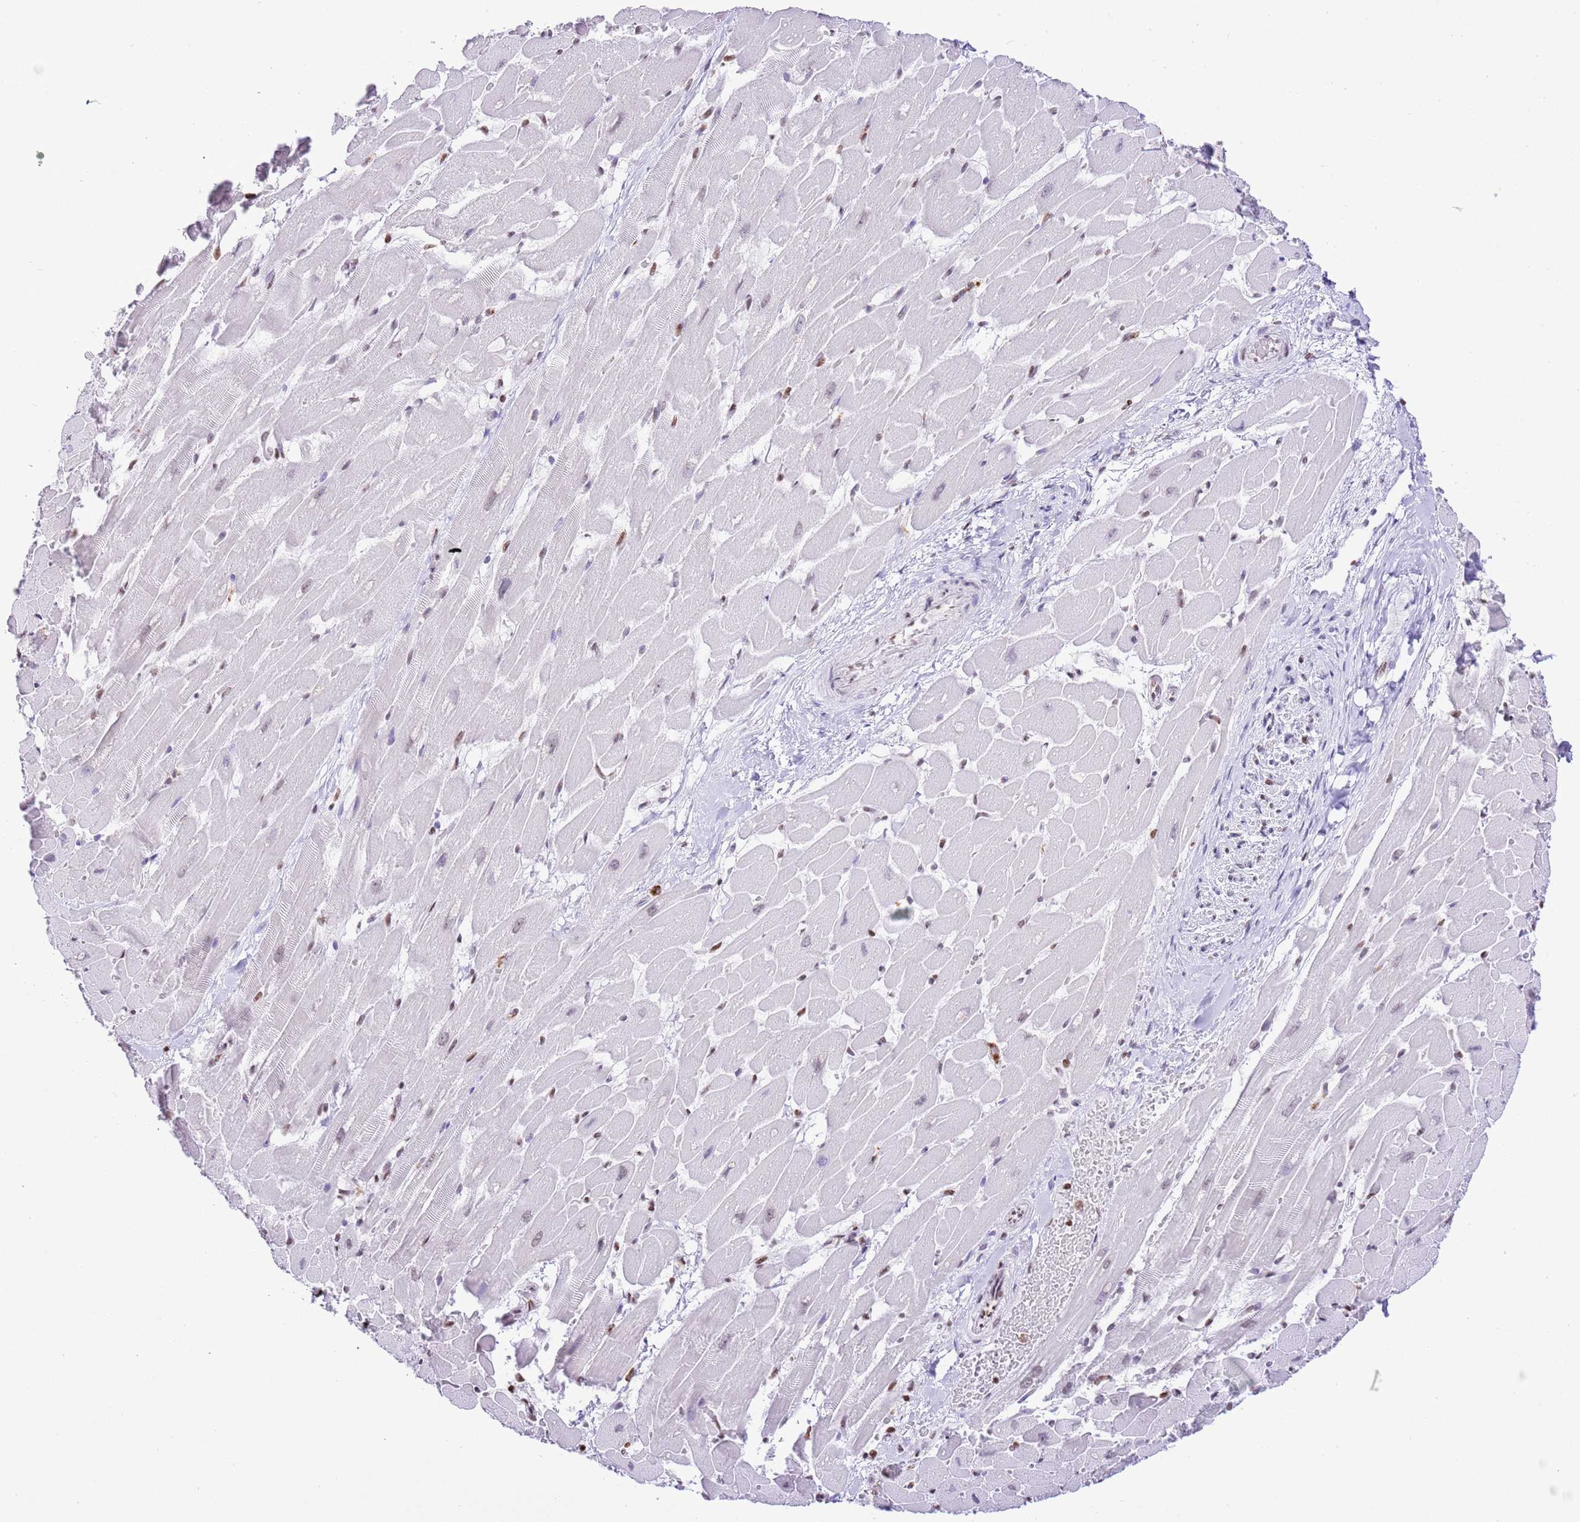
{"staining": {"intensity": "moderate", "quantity": "<25%", "location": "nuclear"}, "tissue": "heart muscle", "cell_type": "Cardiomyocytes", "image_type": "normal", "snomed": [{"axis": "morphology", "description": "Normal tissue, NOS"}, {"axis": "topography", "description": "Heart"}], "caption": "The micrograph displays immunohistochemical staining of unremarkable heart muscle. There is moderate nuclear expression is seen in about <25% of cardiomyocytes. (brown staining indicates protein expression, while blue staining denotes nuclei).", "gene": "PRR15", "patient": {"sex": "male", "age": 37}}